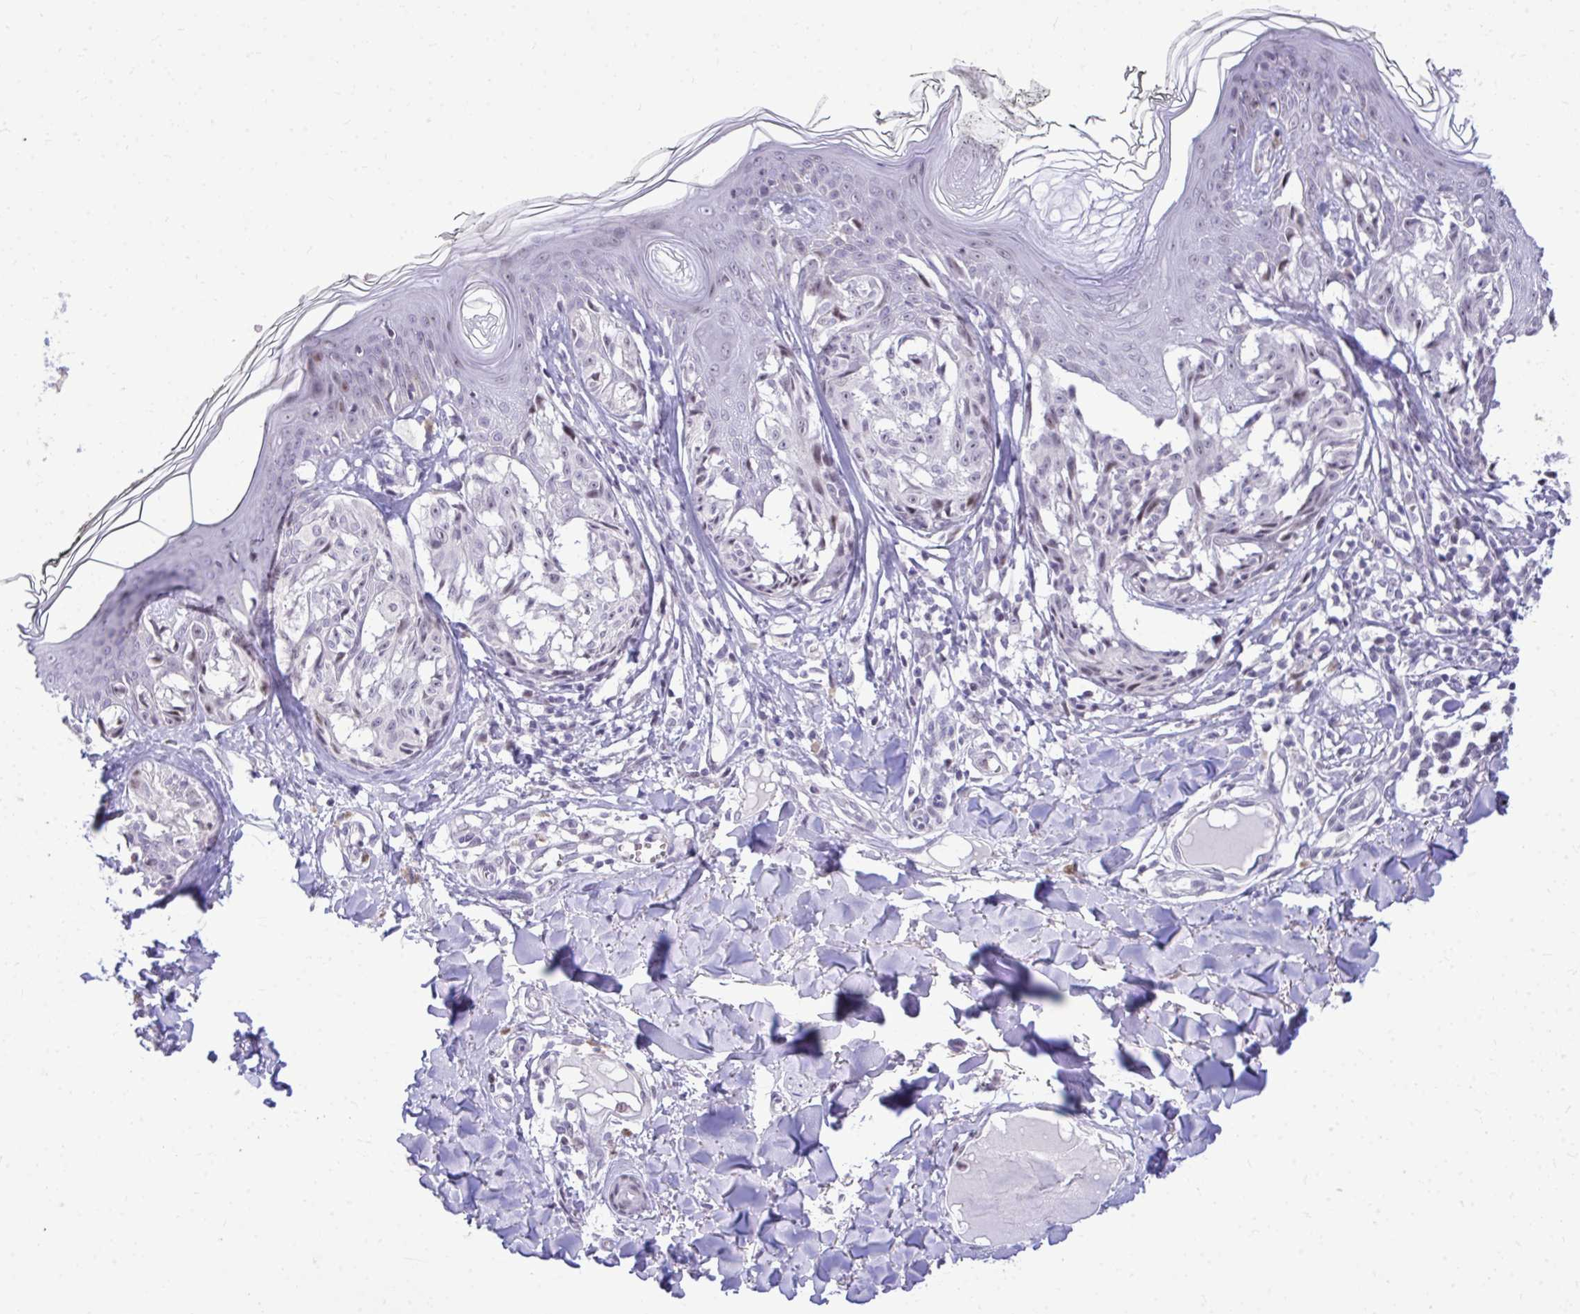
{"staining": {"intensity": "weak", "quantity": "<25%", "location": "nuclear"}, "tissue": "melanoma", "cell_type": "Tumor cells", "image_type": "cancer", "snomed": [{"axis": "morphology", "description": "Malignant melanoma, NOS"}, {"axis": "topography", "description": "Skin"}], "caption": "Protein analysis of melanoma shows no significant expression in tumor cells.", "gene": "EID3", "patient": {"sex": "female", "age": 43}}